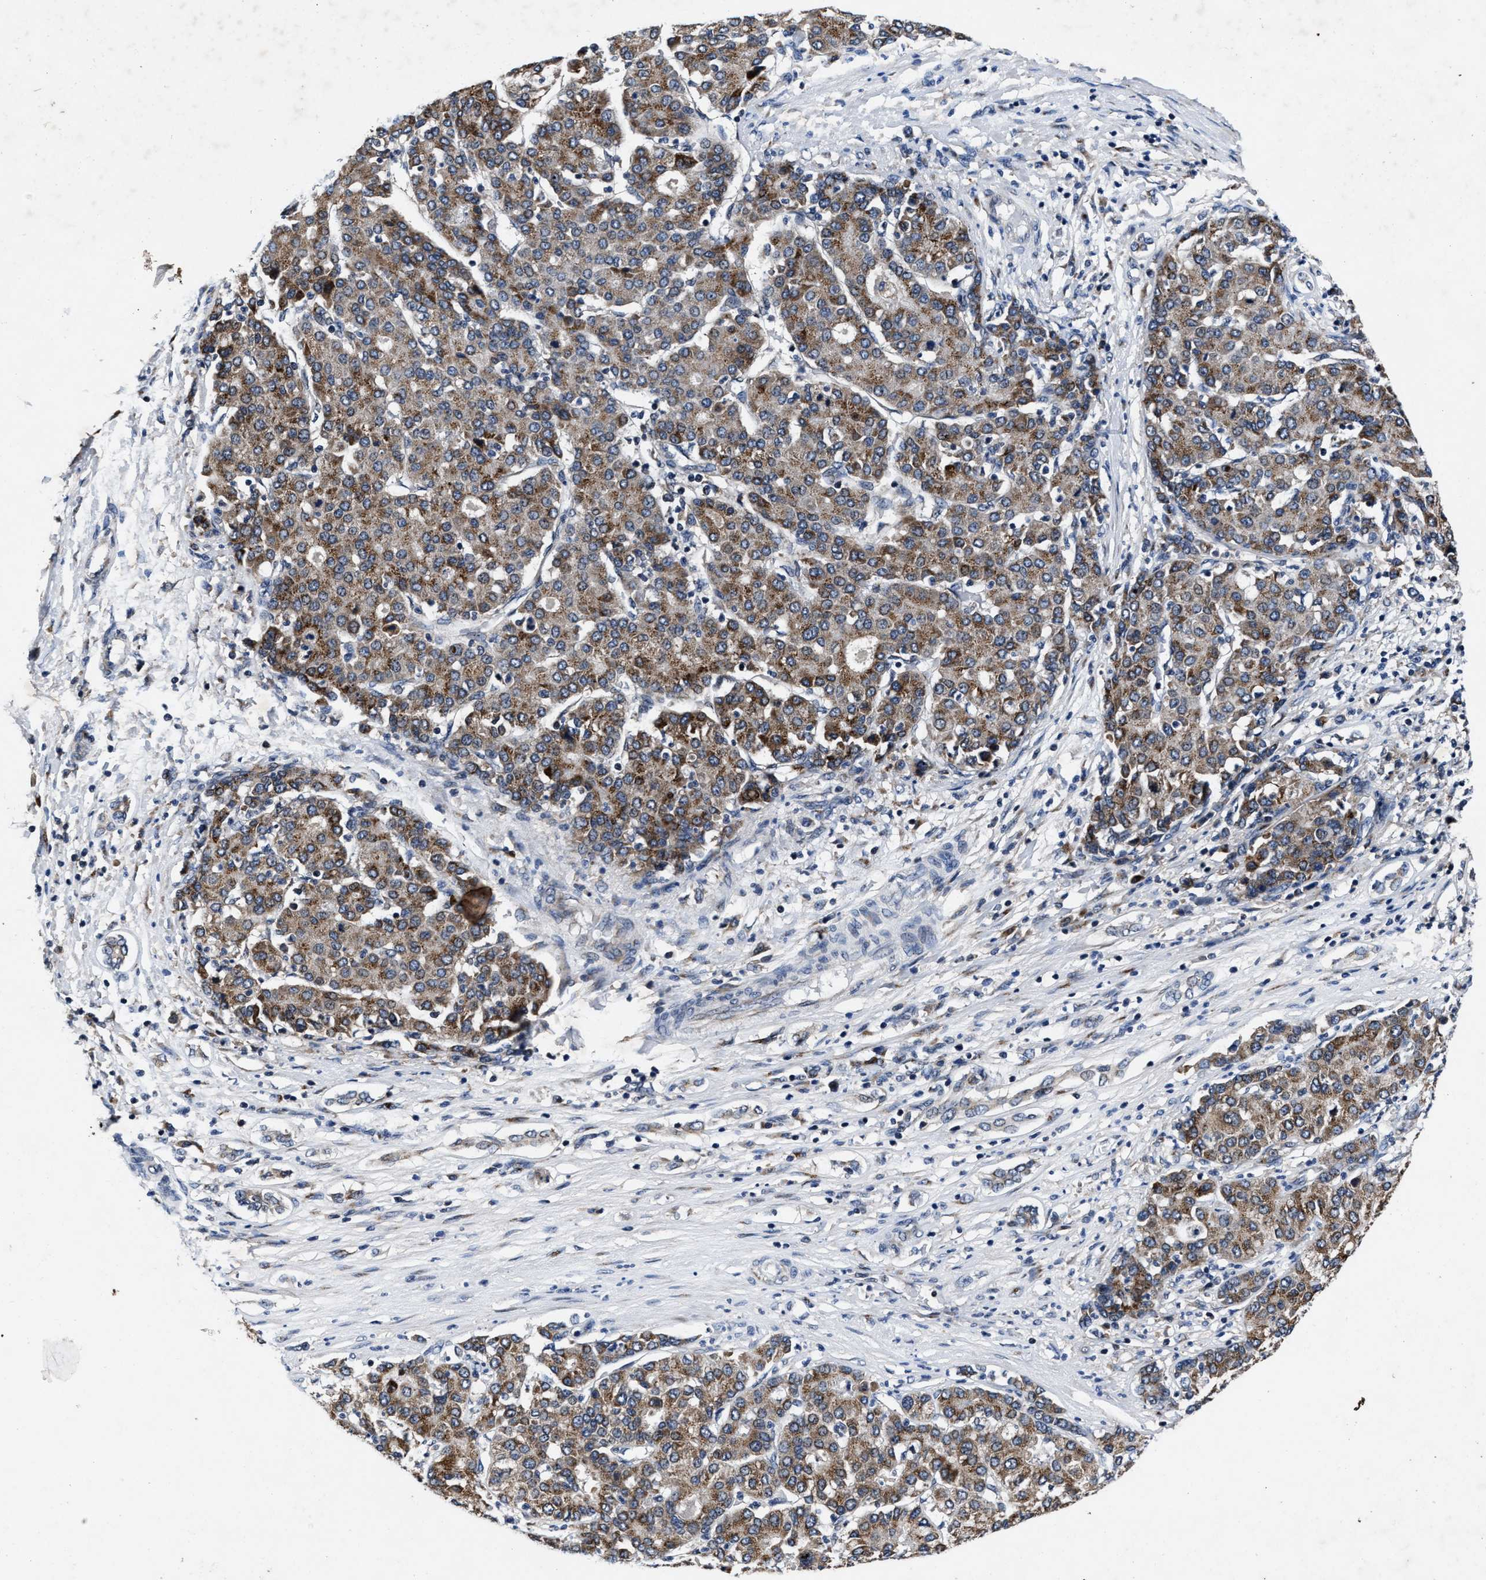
{"staining": {"intensity": "moderate", "quantity": ">75%", "location": "cytoplasmic/membranous"}, "tissue": "liver cancer", "cell_type": "Tumor cells", "image_type": "cancer", "snomed": [{"axis": "morphology", "description": "Carcinoma, Hepatocellular, NOS"}, {"axis": "topography", "description": "Liver"}], "caption": "DAB (3,3'-diaminobenzidine) immunohistochemical staining of liver cancer (hepatocellular carcinoma) demonstrates moderate cytoplasmic/membranous protein staining in about >75% of tumor cells.", "gene": "TMEM53", "patient": {"sex": "male", "age": 65}}